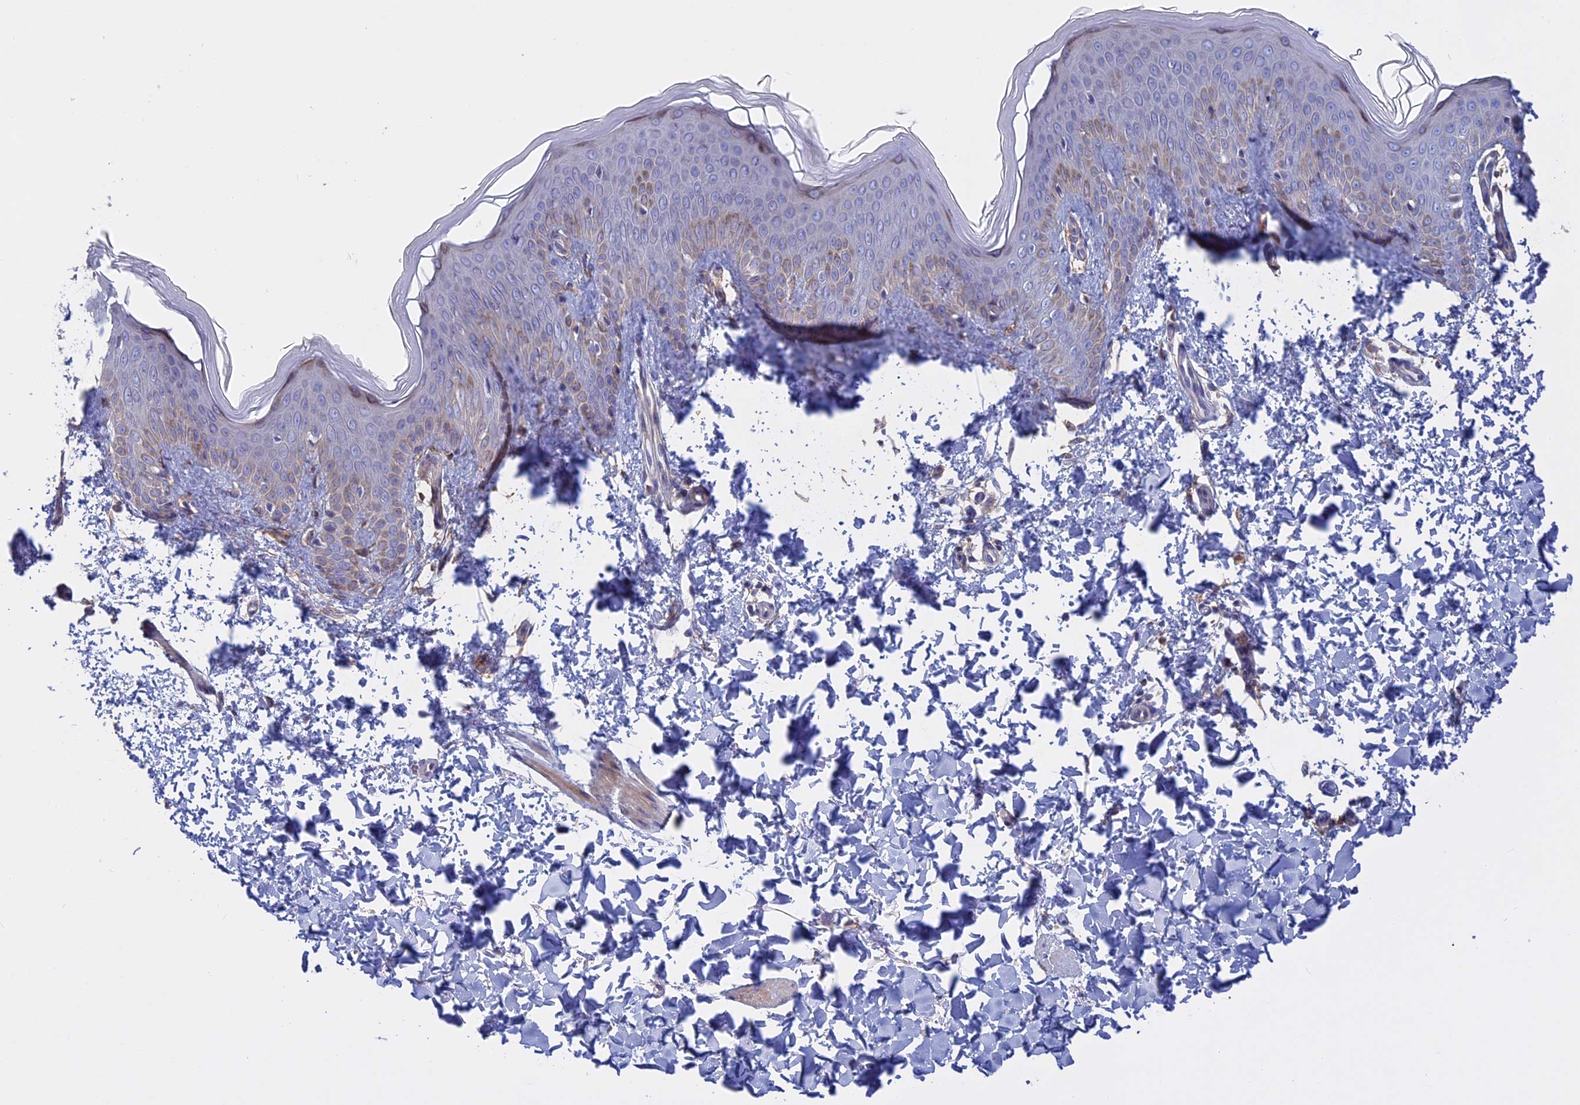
{"staining": {"intensity": "weak", "quantity": "25%-75%", "location": "cytoplasmic/membranous"}, "tissue": "skin", "cell_type": "Fibroblasts", "image_type": "normal", "snomed": [{"axis": "morphology", "description": "Normal tissue, NOS"}, {"axis": "topography", "description": "Skin"}], "caption": "Immunohistochemical staining of unremarkable skin shows weak cytoplasmic/membranous protein expression in approximately 25%-75% of fibroblasts. The staining was performed using DAB, with brown indicating positive protein expression. Nuclei are stained blue with hematoxylin.", "gene": "SLC2A6", "patient": {"sex": "male", "age": 36}}